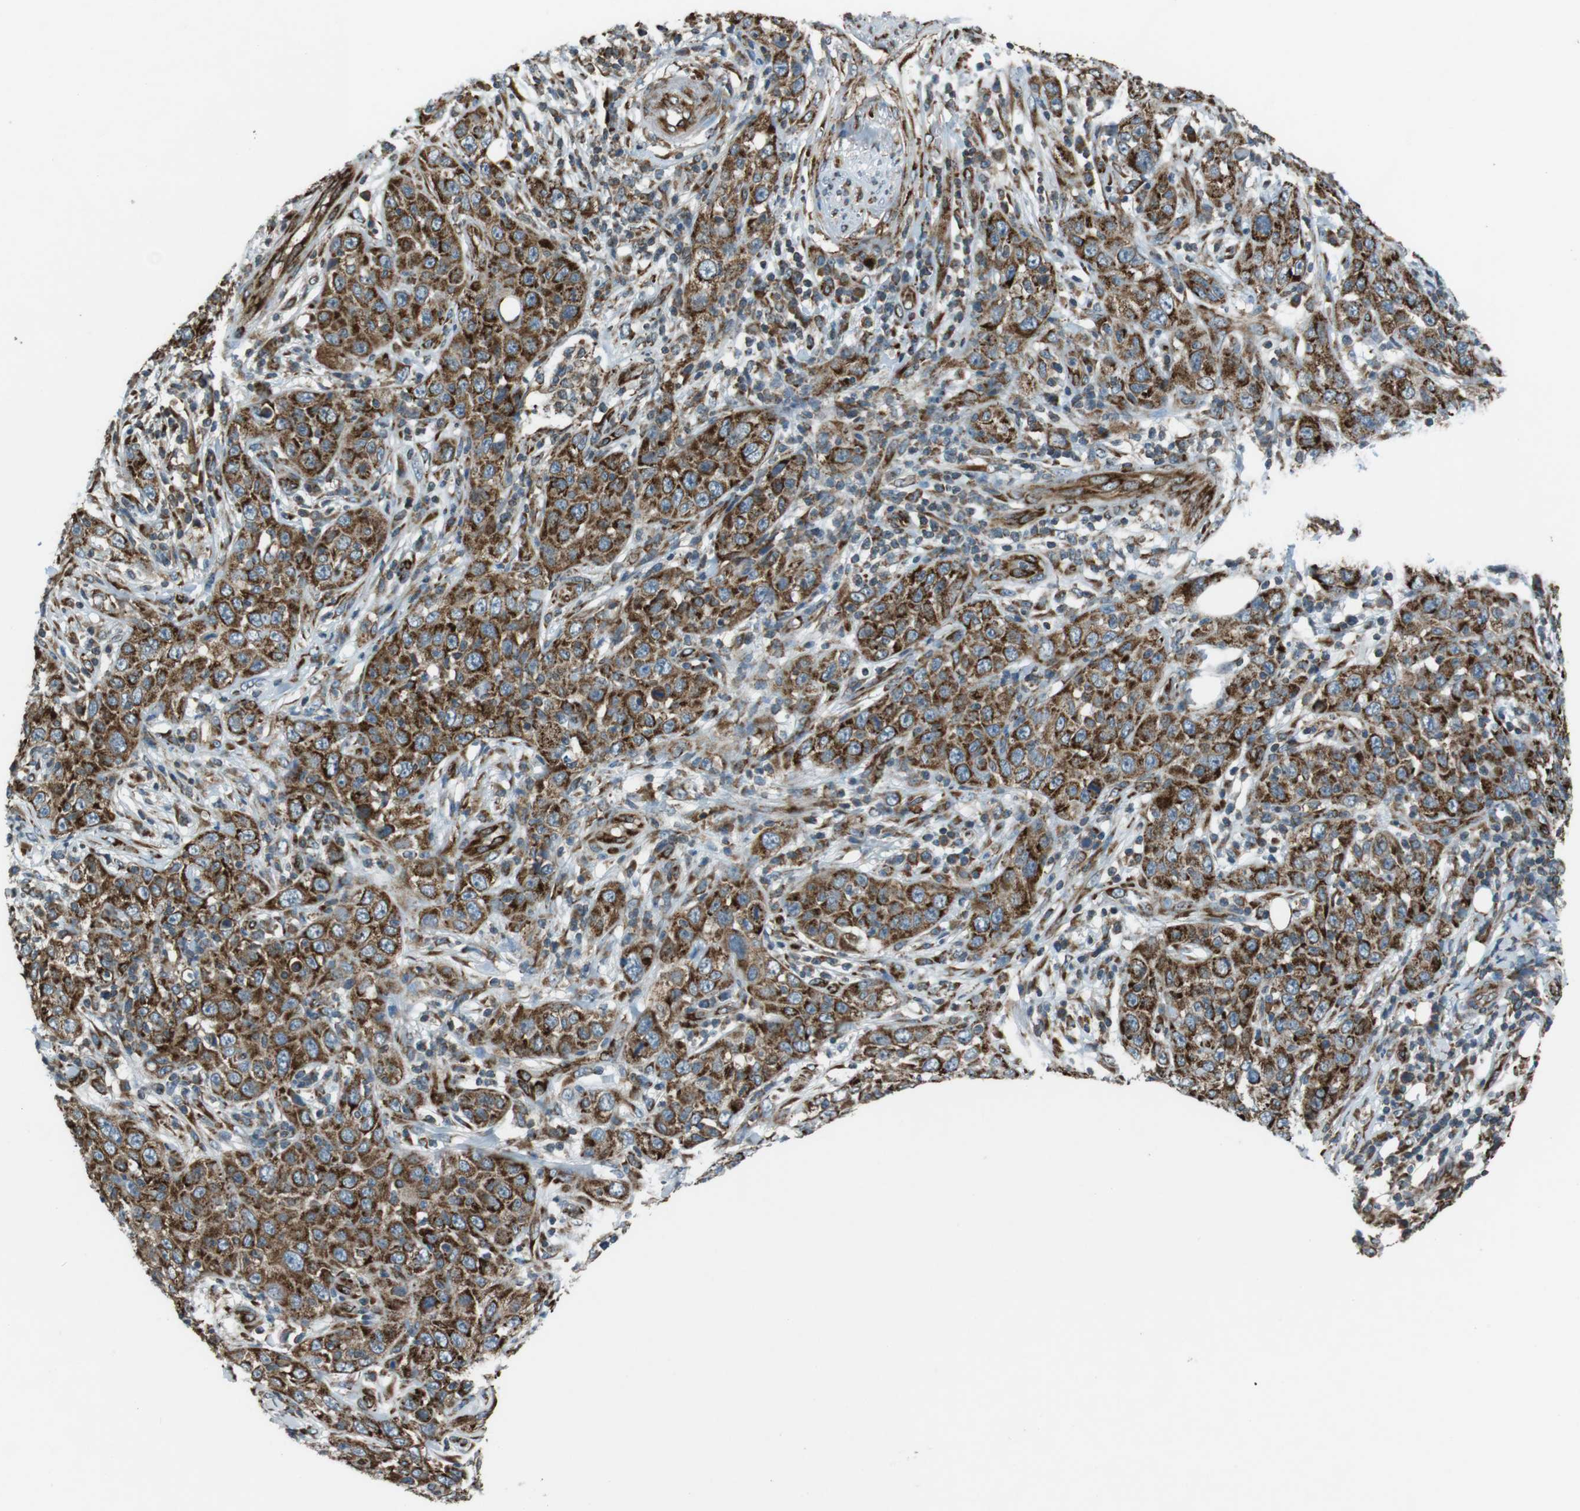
{"staining": {"intensity": "strong", "quantity": ">75%", "location": "cytoplasmic/membranous"}, "tissue": "skin cancer", "cell_type": "Tumor cells", "image_type": "cancer", "snomed": [{"axis": "morphology", "description": "Squamous cell carcinoma, NOS"}, {"axis": "topography", "description": "Skin"}], "caption": "Squamous cell carcinoma (skin) tissue reveals strong cytoplasmic/membranous positivity in approximately >75% of tumor cells, visualized by immunohistochemistry. (brown staining indicates protein expression, while blue staining denotes nuclei).", "gene": "KTN1", "patient": {"sex": "female", "age": 88}}